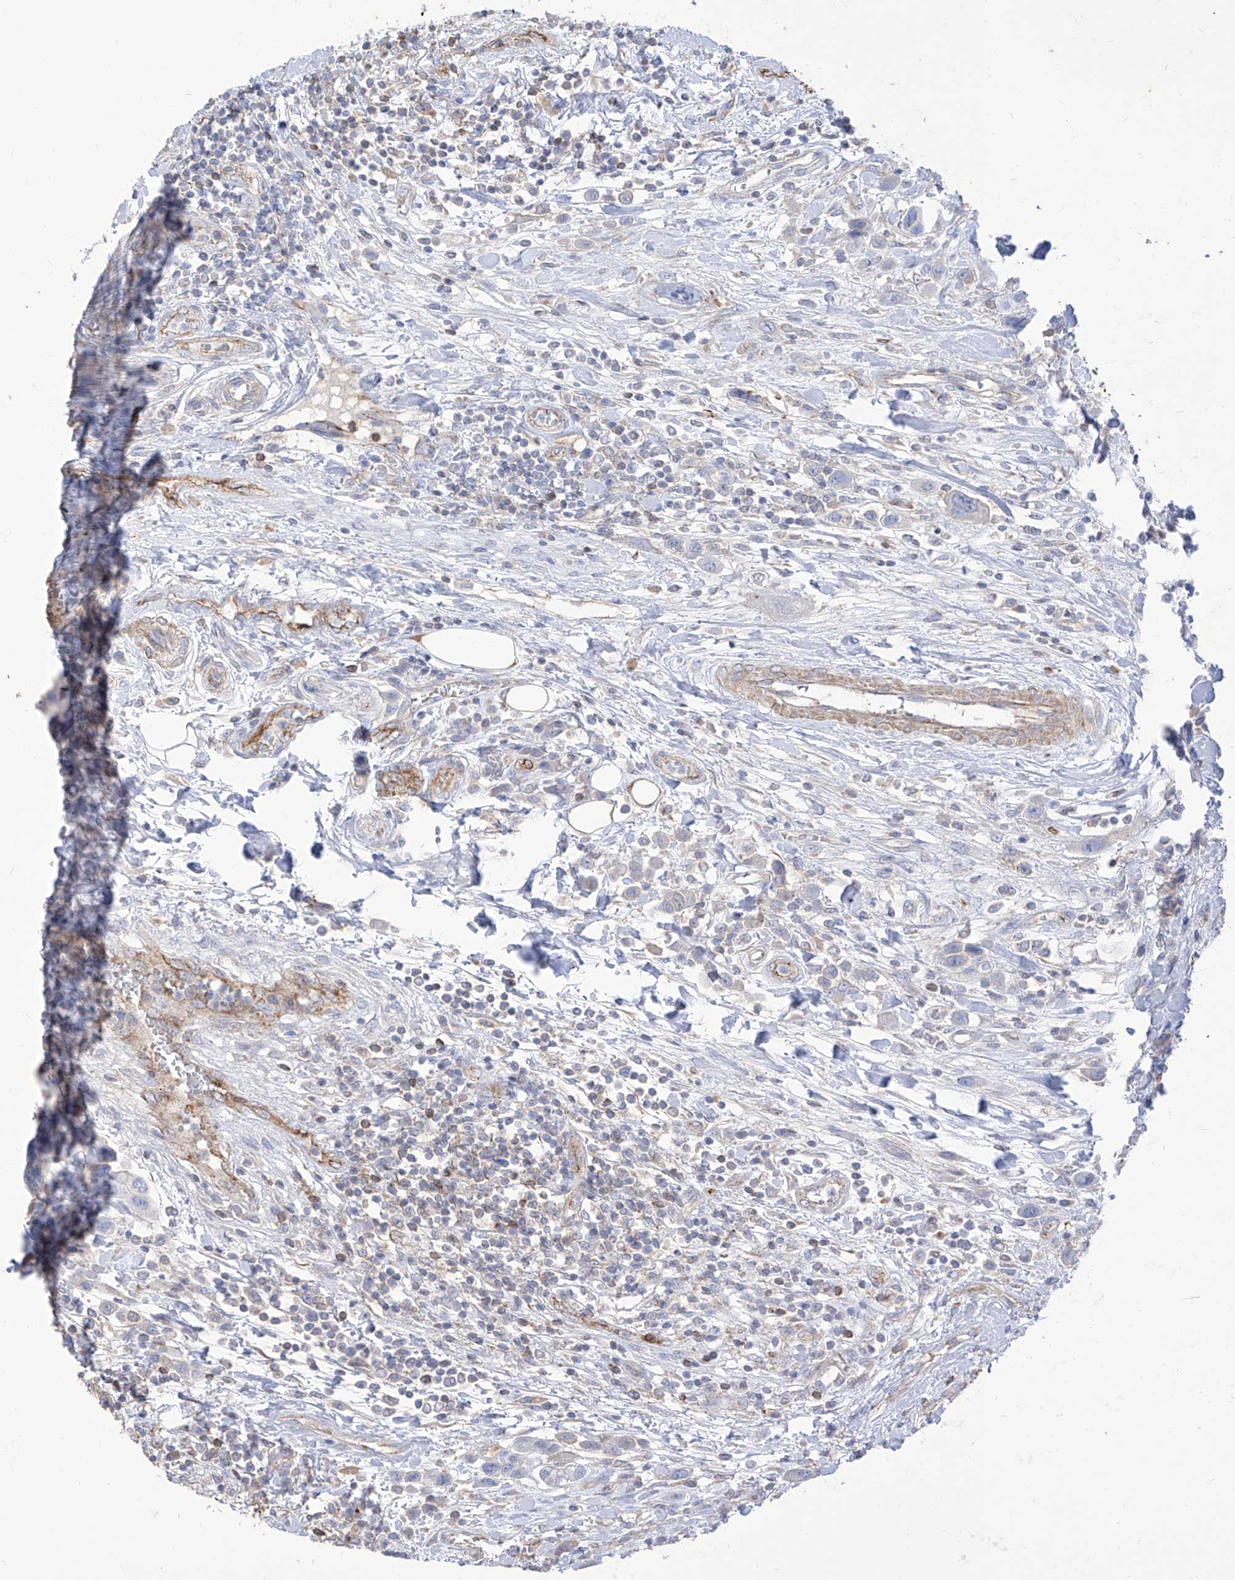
{"staining": {"intensity": "negative", "quantity": "none", "location": "none"}, "tissue": "urothelial cancer", "cell_type": "Tumor cells", "image_type": "cancer", "snomed": [{"axis": "morphology", "description": "Urothelial carcinoma, High grade"}, {"axis": "topography", "description": "Urinary bladder"}], "caption": "High-grade urothelial carcinoma was stained to show a protein in brown. There is no significant positivity in tumor cells. The staining is performed using DAB brown chromogen with nuclei counter-stained in using hematoxylin.", "gene": "C1orf74", "patient": {"sex": "male", "age": 50}}